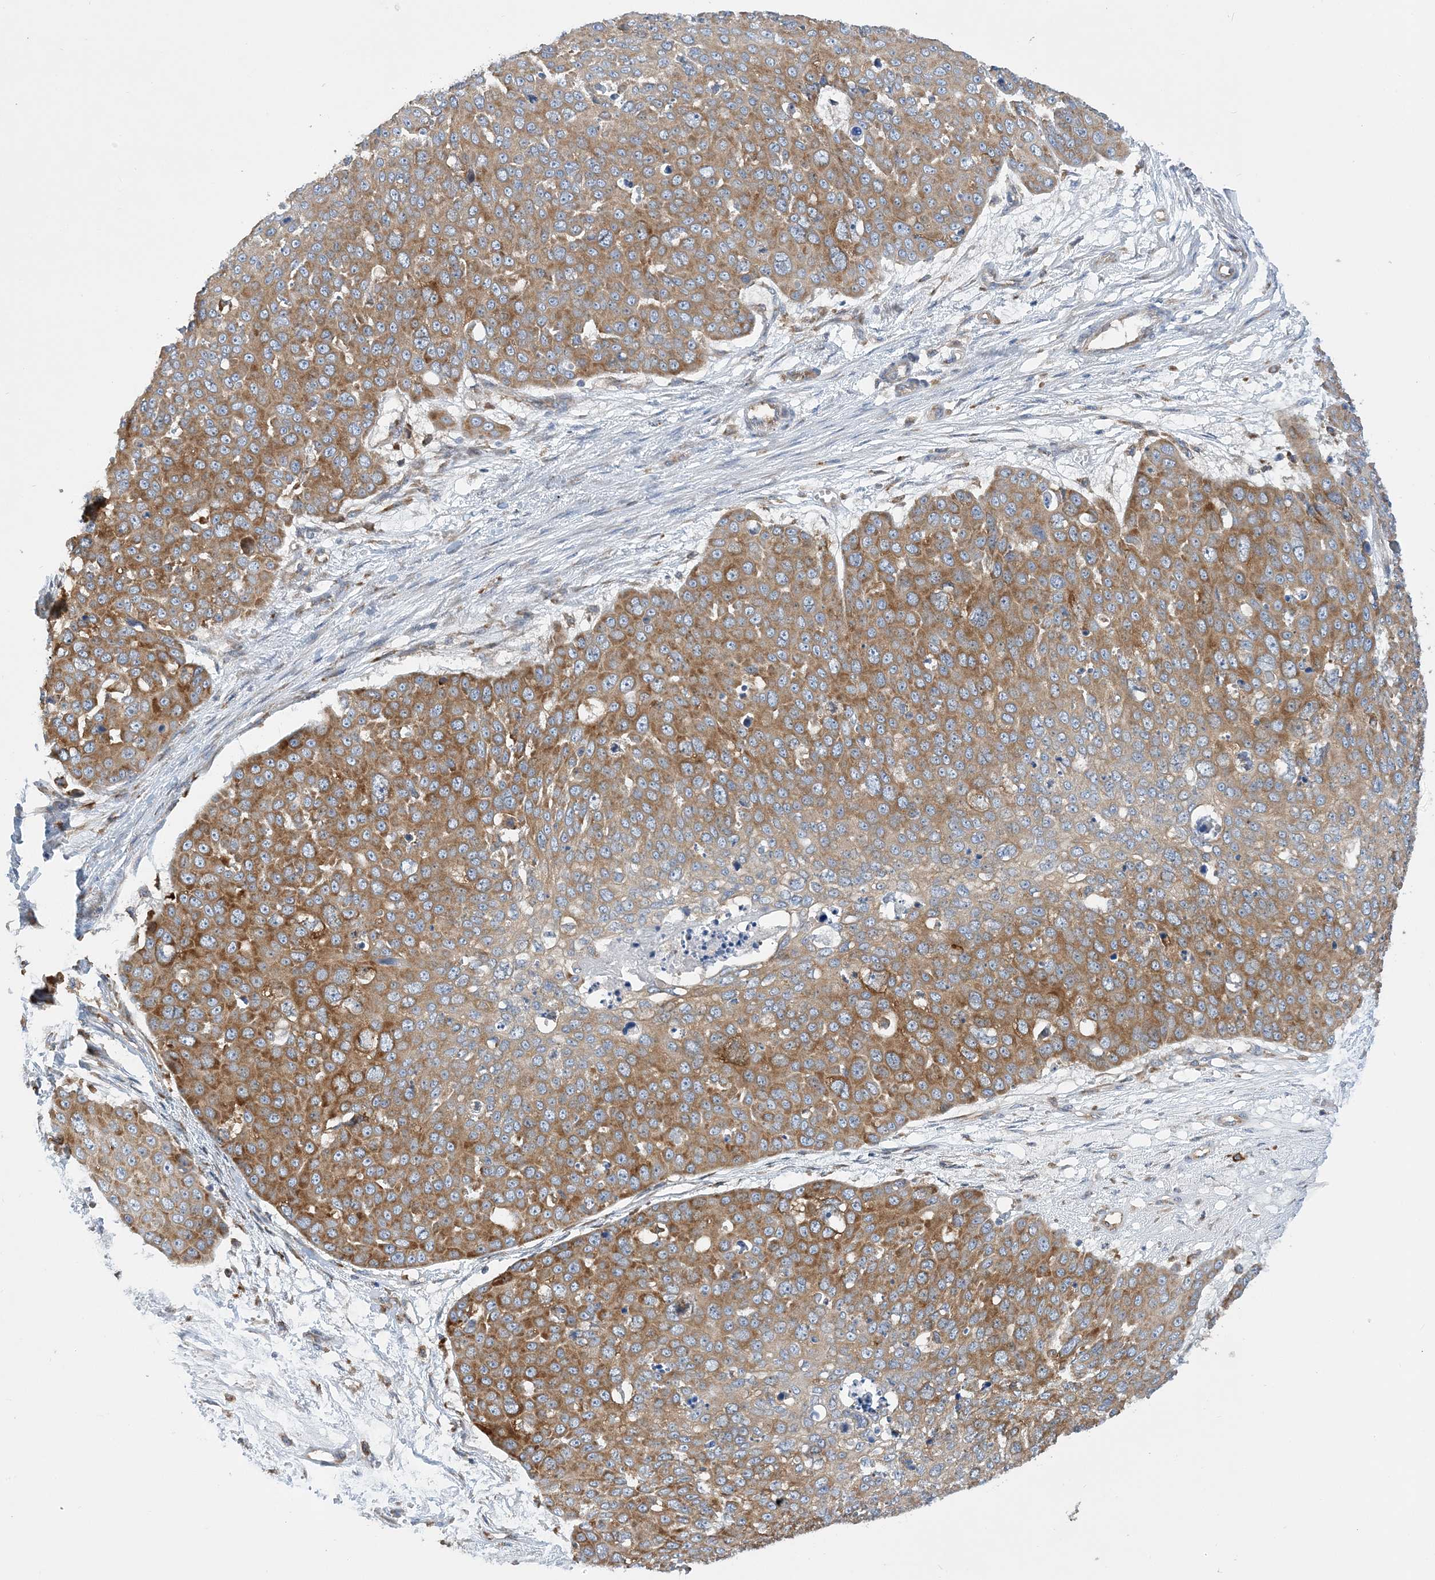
{"staining": {"intensity": "moderate", "quantity": ">75%", "location": "cytoplasmic/membranous"}, "tissue": "skin cancer", "cell_type": "Tumor cells", "image_type": "cancer", "snomed": [{"axis": "morphology", "description": "Squamous cell carcinoma, NOS"}, {"axis": "topography", "description": "Skin"}], "caption": "Brown immunohistochemical staining in human skin squamous cell carcinoma exhibits moderate cytoplasmic/membranous positivity in approximately >75% of tumor cells.", "gene": "LARP4B", "patient": {"sex": "male", "age": 71}}